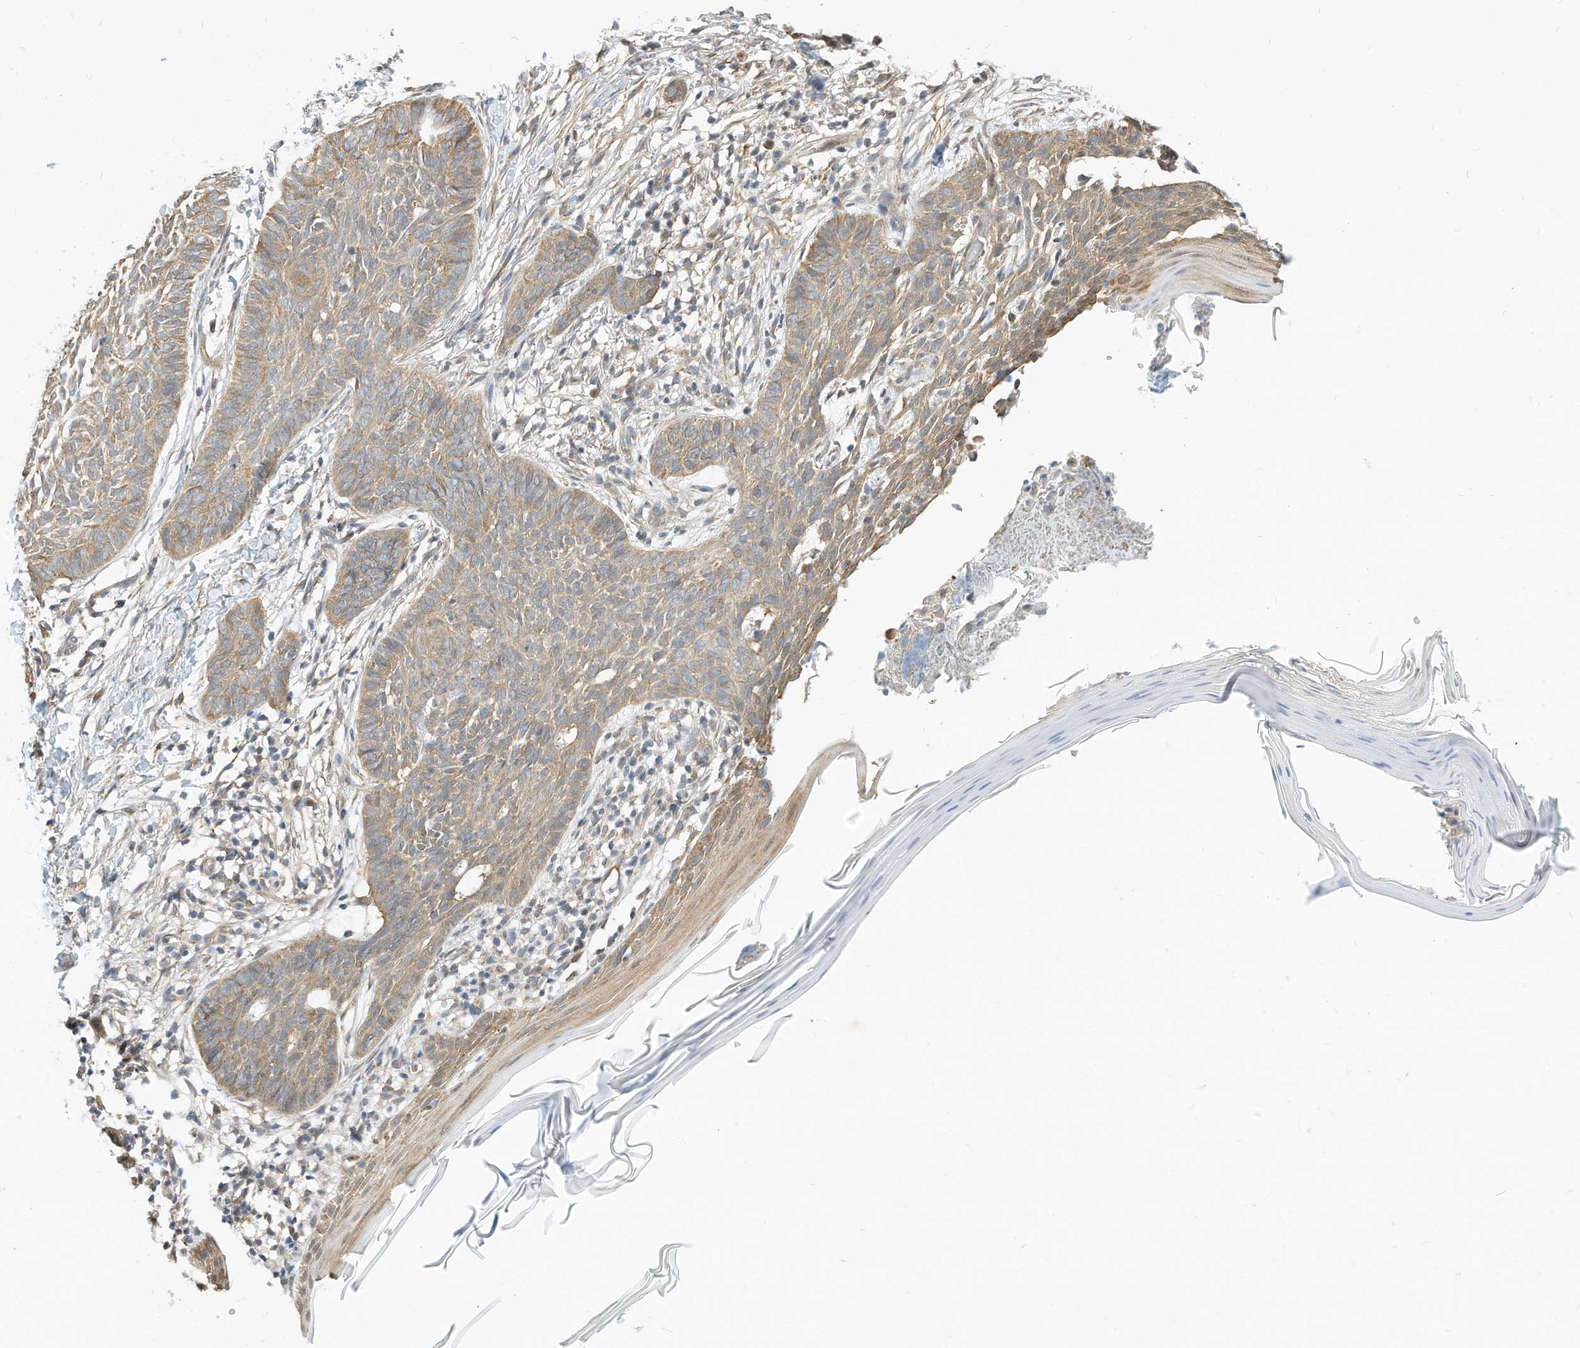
{"staining": {"intensity": "weak", "quantity": ">75%", "location": "cytoplasmic/membranous"}, "tissue": "skin cancer", "cell_type": "Tumor cells", "image_type": "cancer", "snomed": [{"axis": "morphology", "description": "Normal tissue, NOS"}, {"axis": "morphology", "description": "Basal cell carcinoma"}, {"axis": "topography", "description": "Skin"}], "caption": "Basal cell carcinoma (skin) tissue demonstrates weak cytoplasmic/membranous expression in approximately >75% of tumor cells (Stains: DAB (3,3'-diaminobenzidine) in brown, nuclei in blue, Microscopy: brightfield microscopy at high magnification).", "gene": "OFD1", "patient": {"sex": "male", "age": 50}}